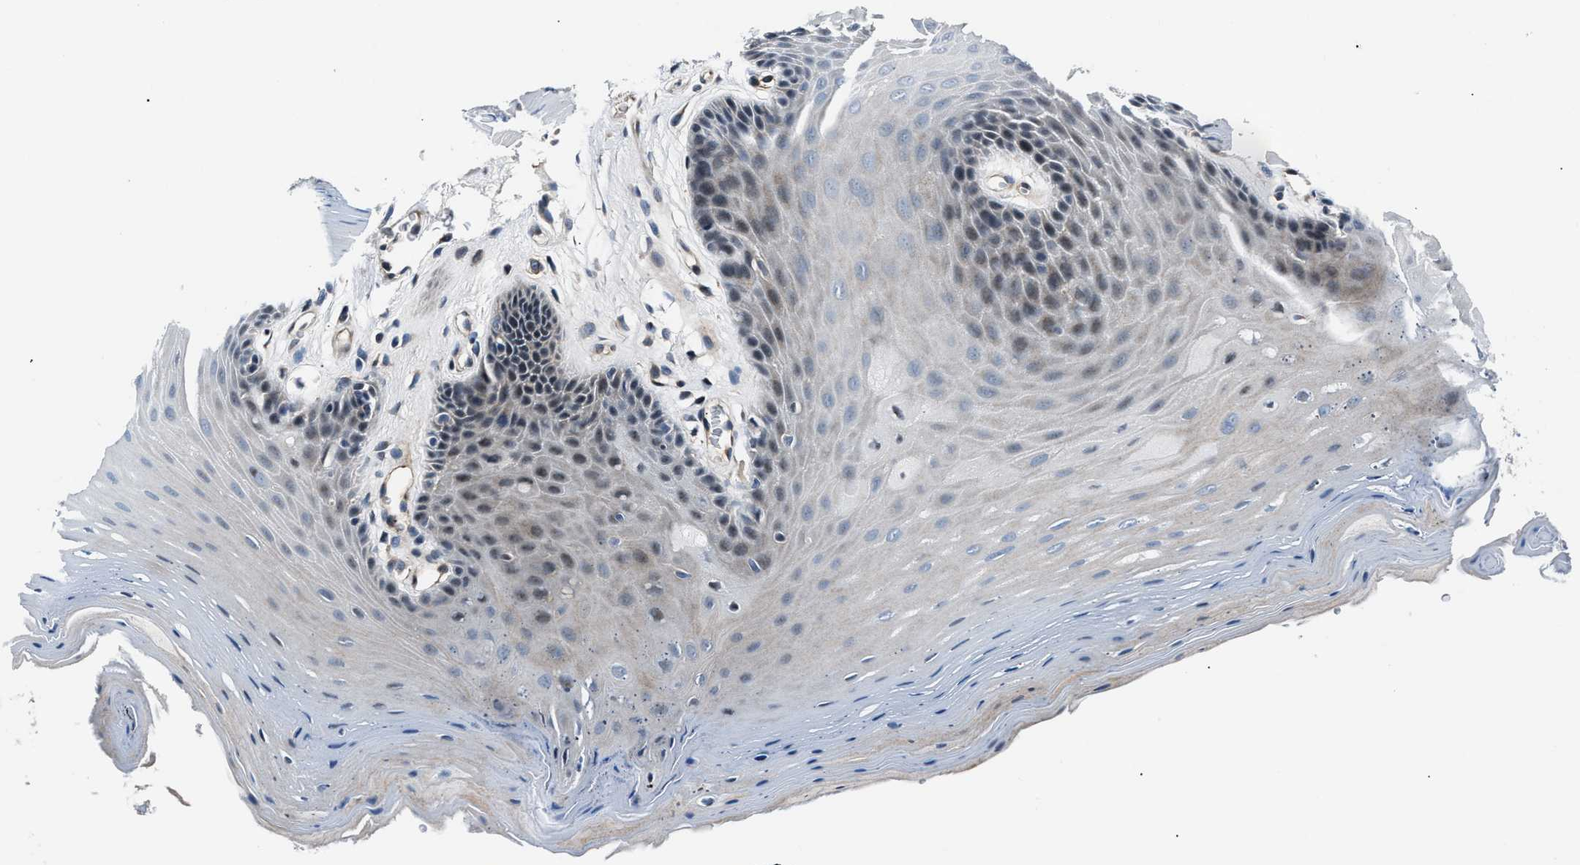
{"staining": {"intensity": "negative", "quantity": "none", "location": "none"}, "tissue": "oral mucosa", "cell_type": "Squamous epithelial cells", "image_type": "normal", "snomed": [{"axis": "morphology", "description": "Normal tissue, NOS"}, {"axis": "morphology", "description": "Squamous cell carcinoma, NOS"}, {"axis": "topography", "description": "Oral tissue"}, {"axis": "topography", "description": "Head-Neck"}], "caption": "Immunohistochemistry (IHC) histopathology image of unremarkable human oral mucosa stained for a protein (brown), which exhibits no expression in squamous epithelial cells. (DAB immunohistochemistry (IHC) visualized using brightfield microscopy, high magnification).", "gene": "MPDZ", "patient": {"sex": "male", "age": 71}}